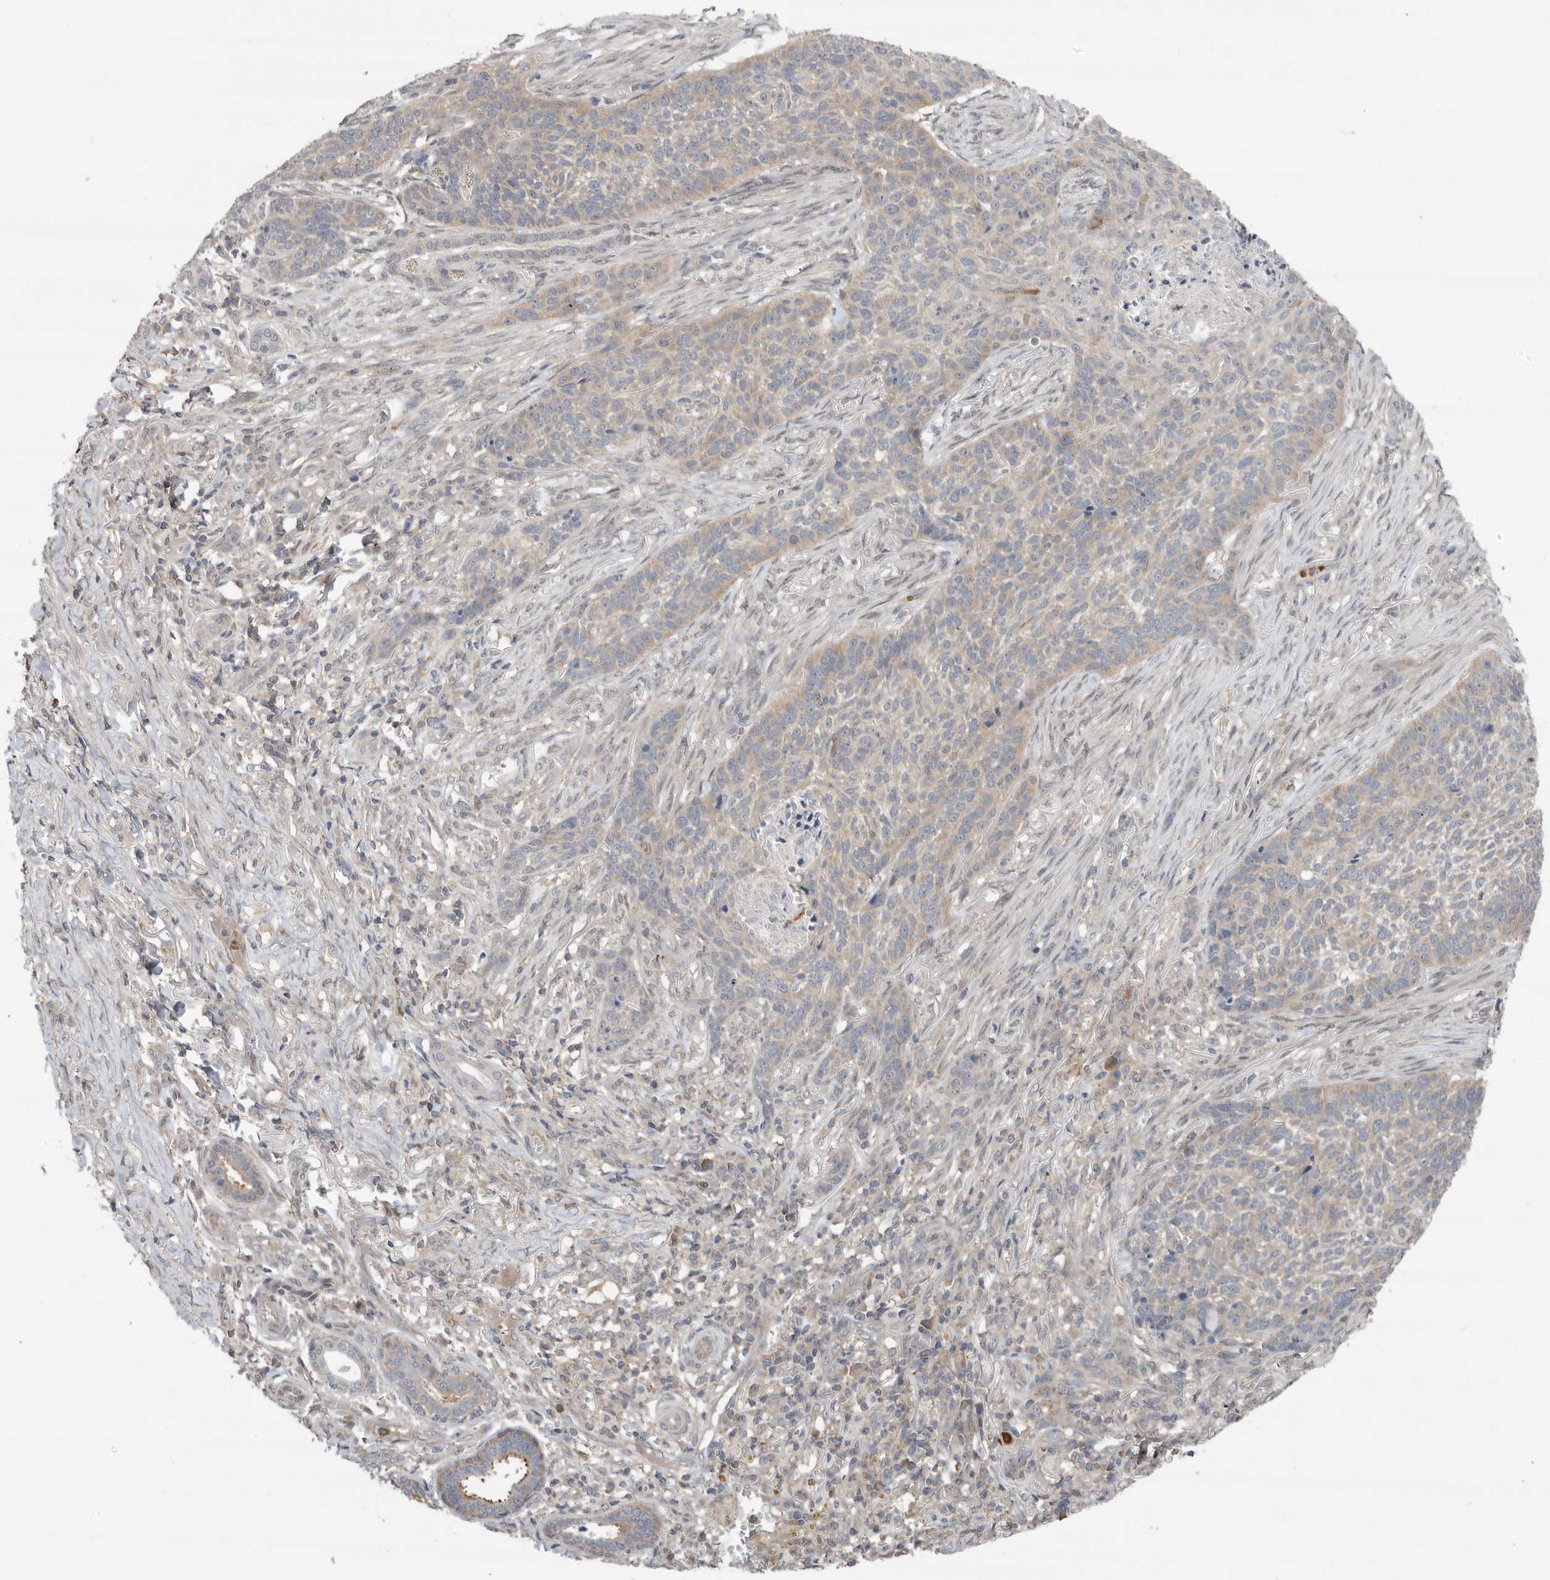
{"staining": {"intensity": "weak", "quantity": "<25%", "location": "cytoplasmic/membranous"}, "tissue": "skin cancer", "cell_type": "Tumor cells", "image_type": "cancer", "snomed": [{"axis": "morphology", "description": "Basal cell carcinoma"}, {"axis": "topography", "description": "Skin"}], "caption": "The immunohistochemistry micrograph has no significant positivity in tumor cells of basal cell carcinoma (skin) tissue. (DAB IHC with hematoxylin counter stain).", "gene": "KLK5", "patient": {"sex": "male", "age": 85}}